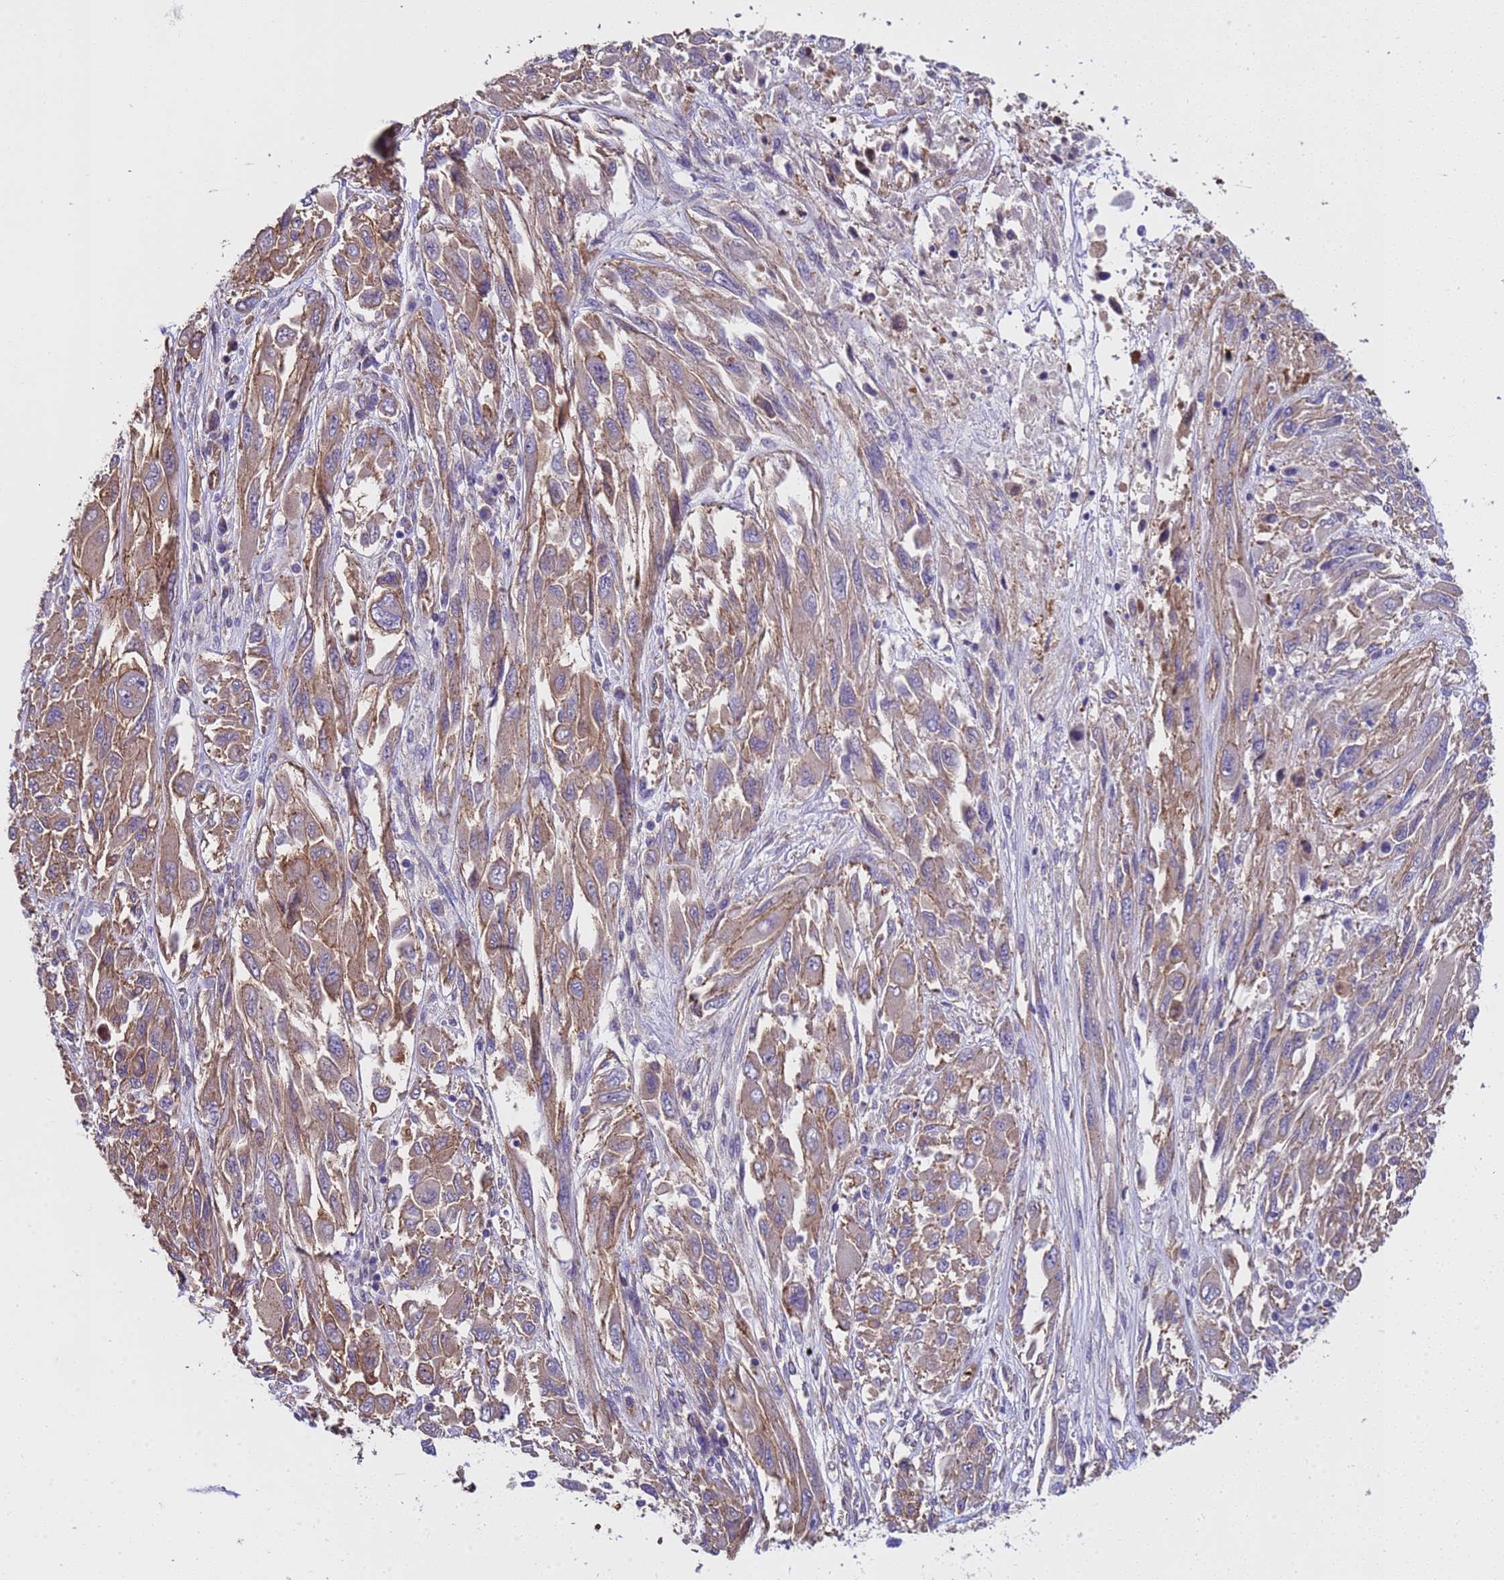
{"staining": {"intensity": "weak", "quantity": ">75%", "location": "cytoplasmic/membranous"}, "tissue": "melanoma", "cell_type": "Tumor cells", "image_type": "cancer", "snomed": [{"axis": "morphology", "description": "Malignant melanoma, NOS"}, {"axis": "topography", "description": "Skin"}], "caption": "Immunohistochemistry (IHC) (DAB) staining of human melanoma shows weak cytoplasmic/membranous protein staining in about >75% of tumor cells.", "gene": "ZNF248", "patient": {"sex": "female", "age": 91}}